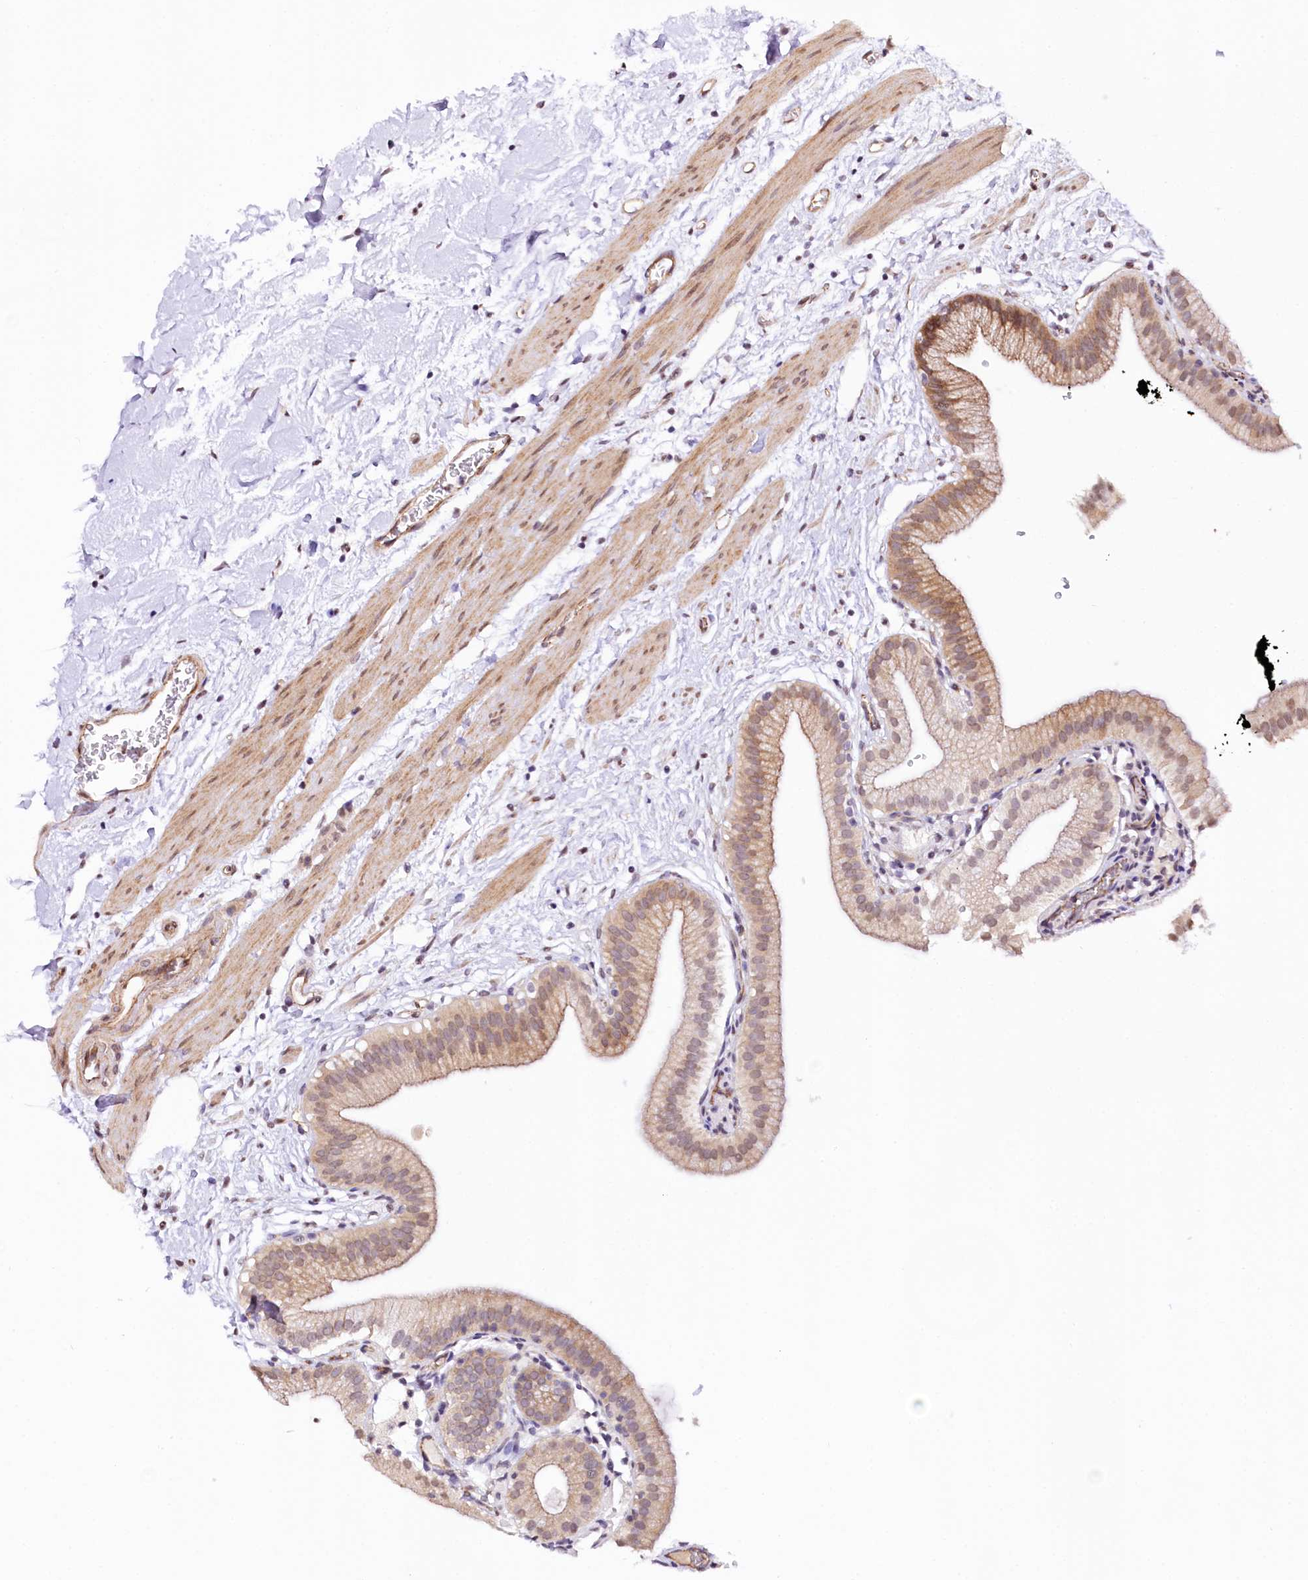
{"staining": {"intensity": "moderate", "quantity": ">75%", "location": "cytoplasmic/membranous"}, "tissue": "gallbladder", "cell_type": "Glandular cells", "image_type": "normal", "snomed": [{"axis": "morphology", "description": "Normal tissue, NOS"}, {"axis": "topography", "description": "Gallbladder"}], "caption": "Gallbladder stained with IHC displays moderate cytoplasmic/membranous expression in about >75% of glandular cells.", "gene": "ST7", "patient": {"sex": "male", "age": 55}}